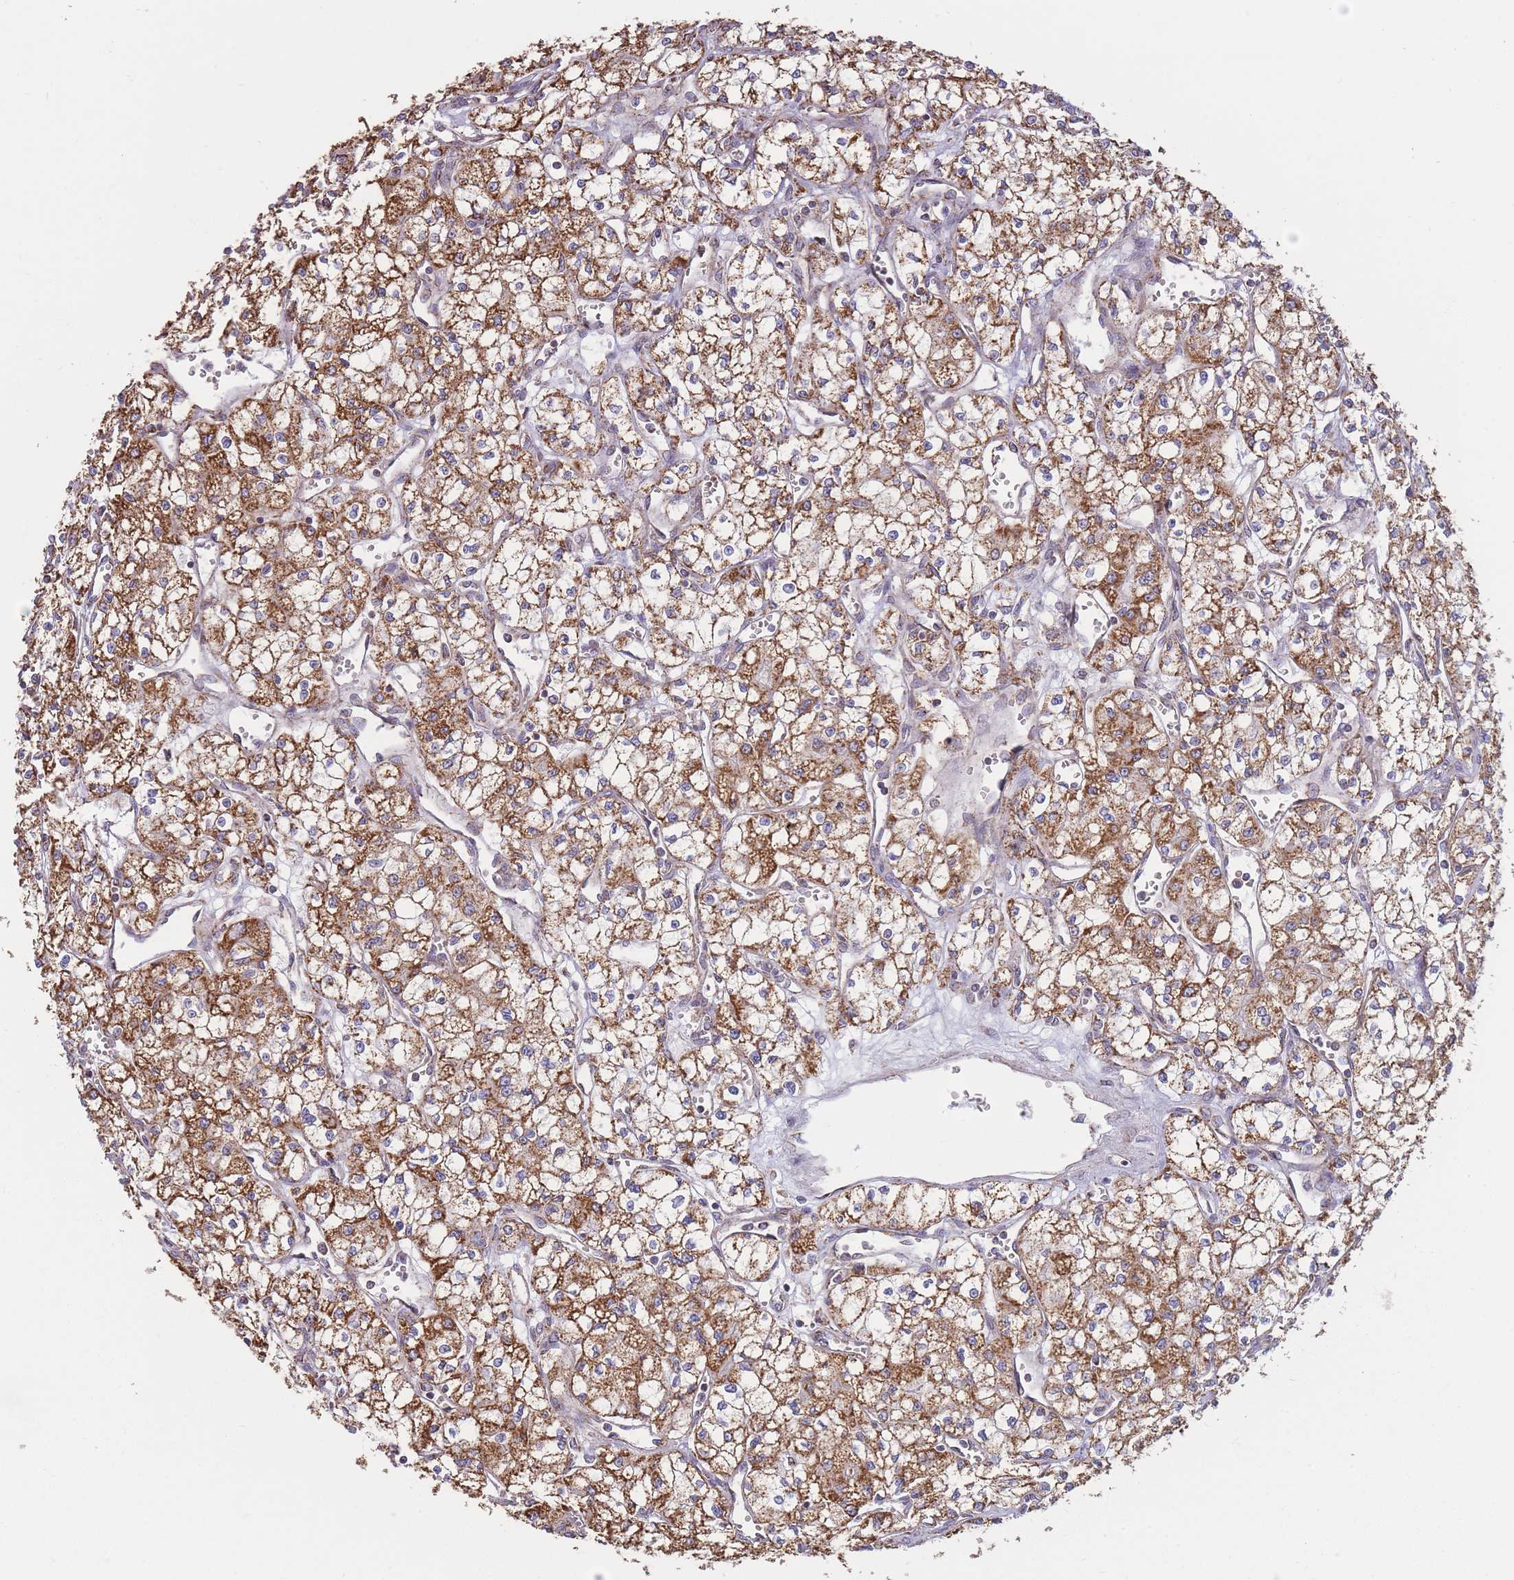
{"staining": {"intensity": "strong", "quantity": ">75%", "location": "cytoplasmic/membranous"}, "tissue": "renal cancer", "cell_type": "Tumor cells", "image_type": "cancer", "snomed": [{"axis": "morphology", "description": "Adenocarcinoma, NOS"}, {"axis": "topography", "description": "Kidney"}], "caption": "IHC histopathology image of neoplastic tissue: human renal adenocarcinoma stained using IHC reveals high levels of strong protein expression localized specifically in the cytoplasmic/membranous of tumor cells, appearing as a cytoplasmic/membranous brown color.", "gene": "KIF16B", "patient": {"sex": "male", "age": 59}}